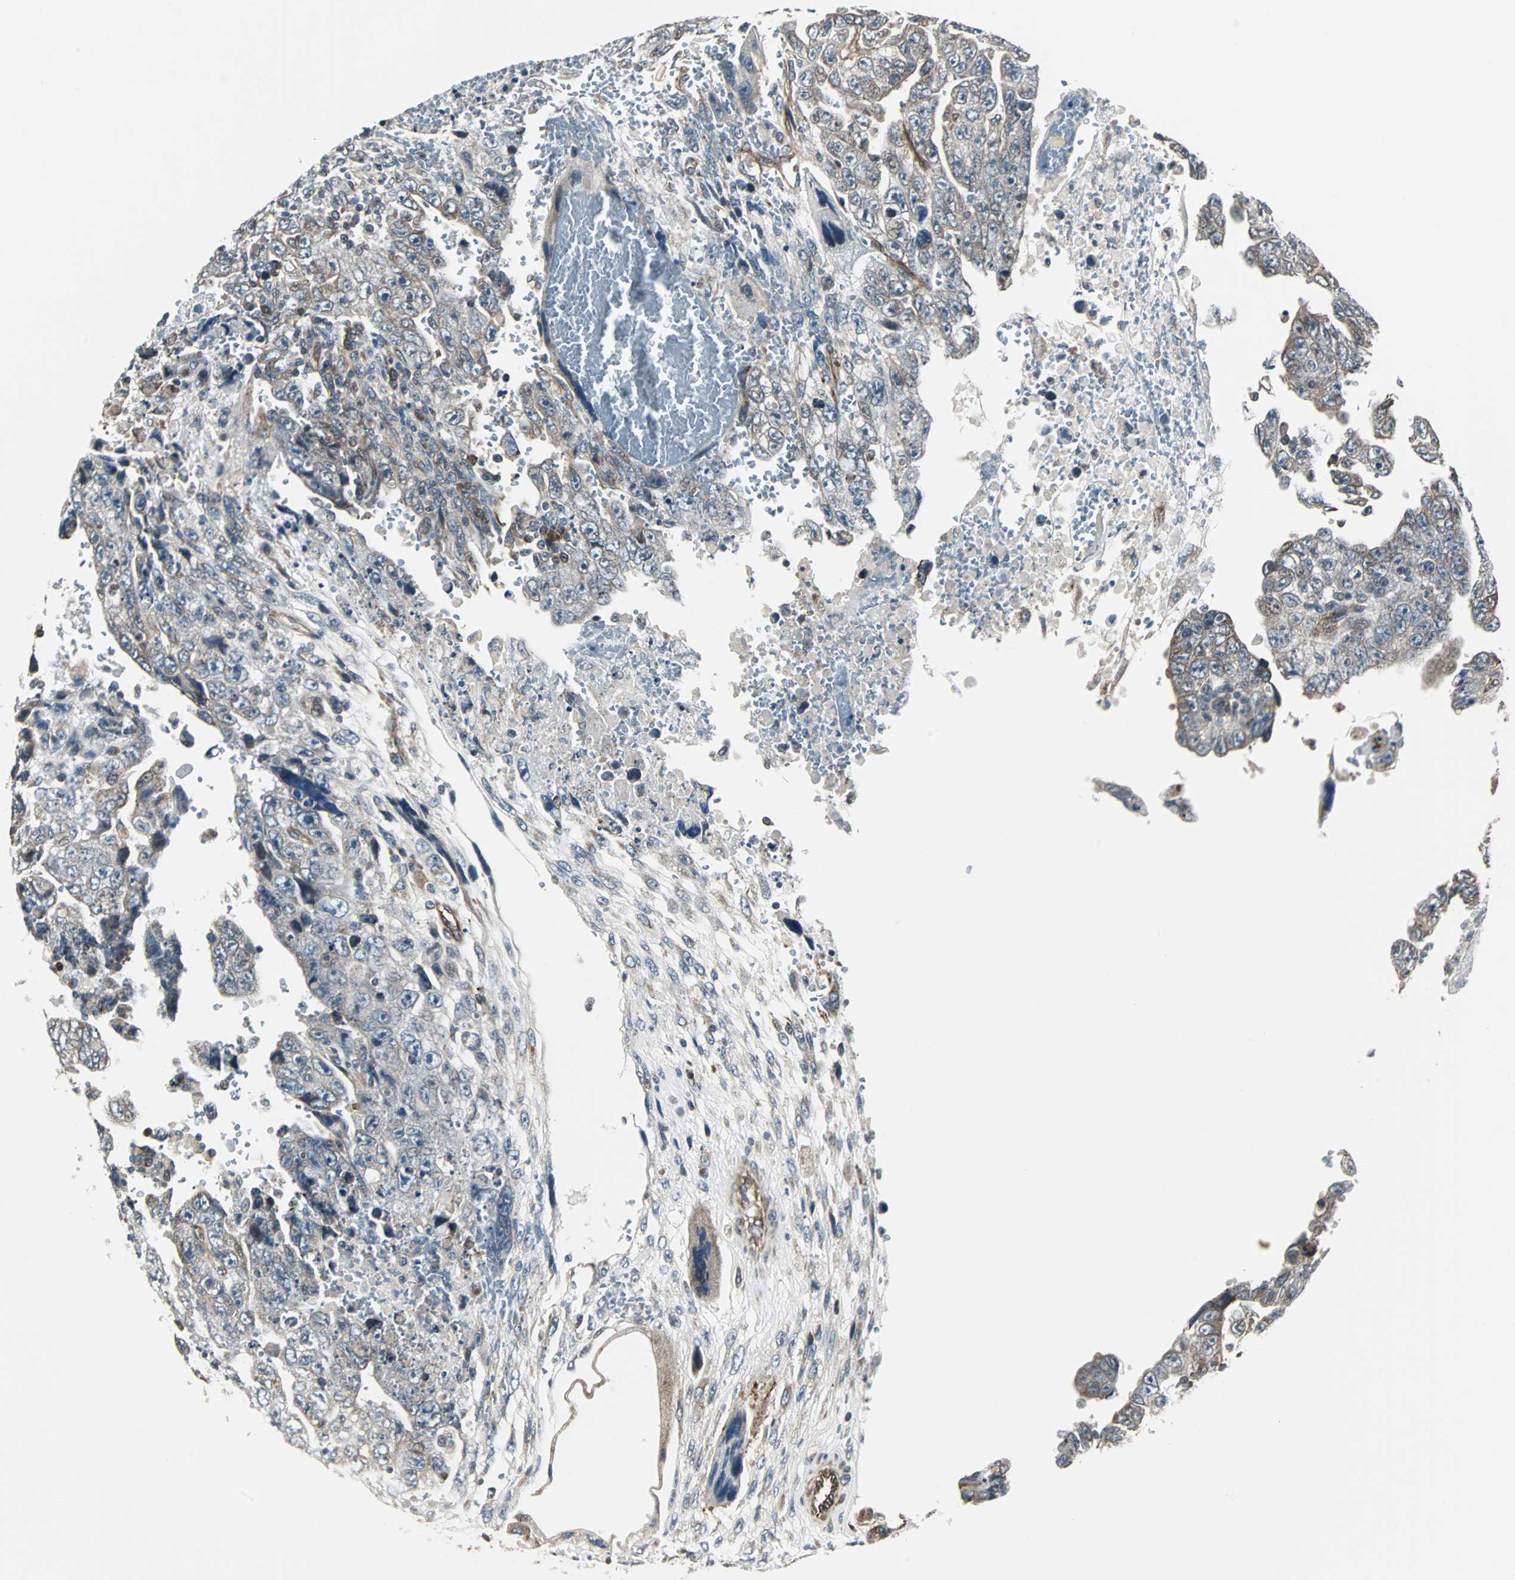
{"staining": {"intensity": "moderate", "quantity": "25%-75%", "location": "cytoplasmic/membranous"}, "tissue": "testis cancer", "cell_type": "Tumor cells", "image_type": "cancer", "snomed": [{"axis": "morphology", "description": "Carcinoma, Embryonal, NOS"}, {"axis": "topography", "description": "Testis"}], "caption": "Immunohistochemistry (DAB) staining of testis cancer (embryonal carcinoma) displays moderate cytoplasmic/membranous protein staining in about 25%-75% of tumor cells.", "gene": "CHP1", "patient": {"sex": "male", "age": 28}}